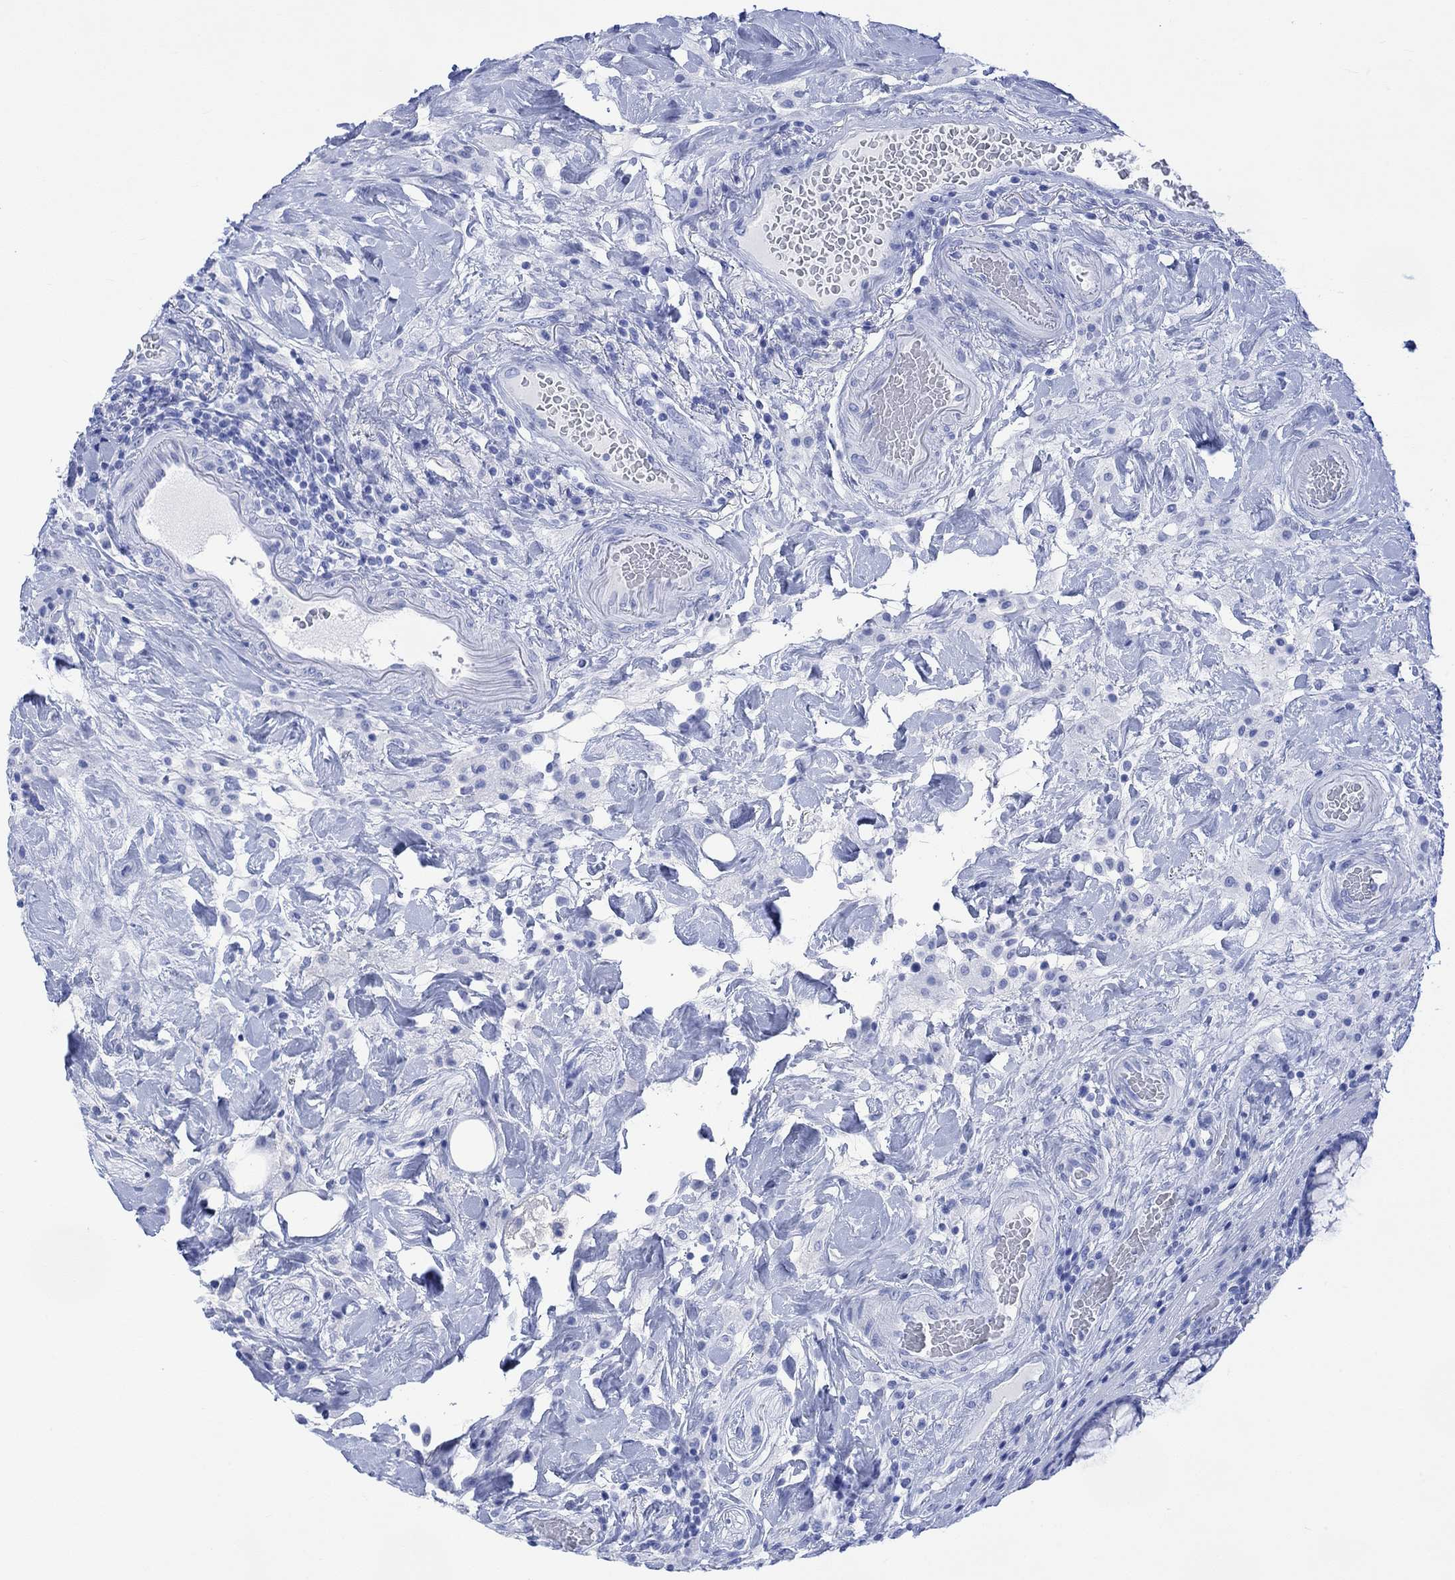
{"staining": {"intensity": "negative", "quantity": "none", "location": "none"}, "tissue": "colorectal cancer", "cell_type": "Tumor cells", "image_type": "cancer", "snomed": [{"axis": "morphology", "description": "Adenocarcinoma, NOS"}, {"axis": "topography", "description": "Colon"}], "caption": "DAB (3,3'-diaminobenzidine) immunohistochemical staining of adenocarcinoma (colorectal) reveals no significant staining in tumor cells. The staining is performed using DAB (3,3'-diaminobenzidine) brown chromogen with nuclei counter-stained in using hematoxylin.", "gene": "CELF4", "patient": {"sex": "female", "age": 69}}